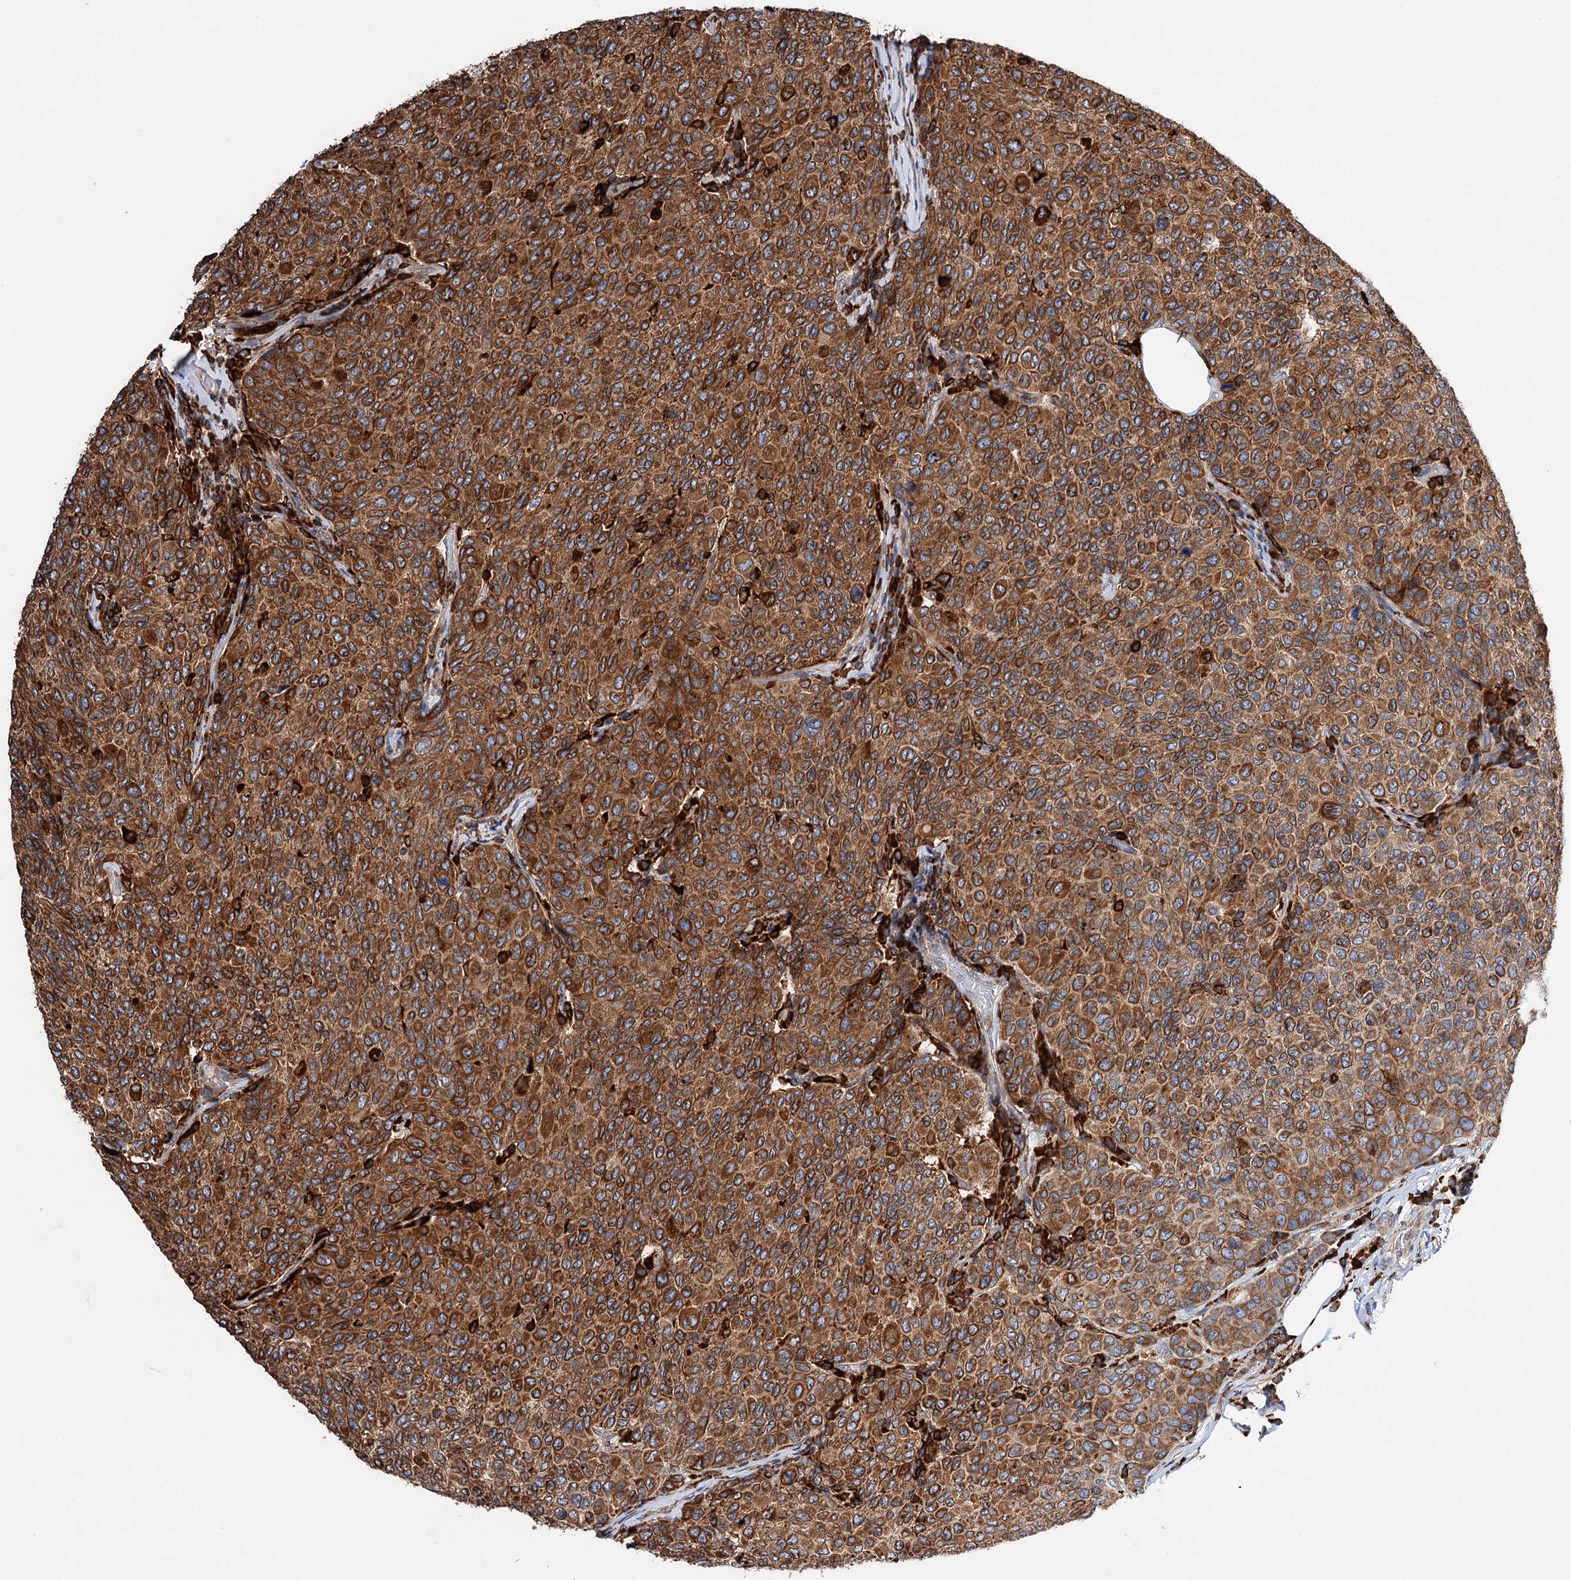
{"staining": {"intensity": "strong", "quantity": ">75%", "location": "cytoplasmic/membranous"}, "tissue": "breast cancer", "cell_type": "Tumor cells", "image_type": "cancer", "snomed": [{"axis": "morphology", "description": "Duct carcinoma"}, {"axis": "topography", "description": "Breast"}], "caption": "IHC (DAB (3,3'-diaminobenzidine)) staining of breast cancer (intraductal carcinoma) reveals strong cytoplasmic/membranous protein staining in approximately >75% of tumor cells.", "gene": "ERP29", "patient": {"sex": "female", "age": 55}}